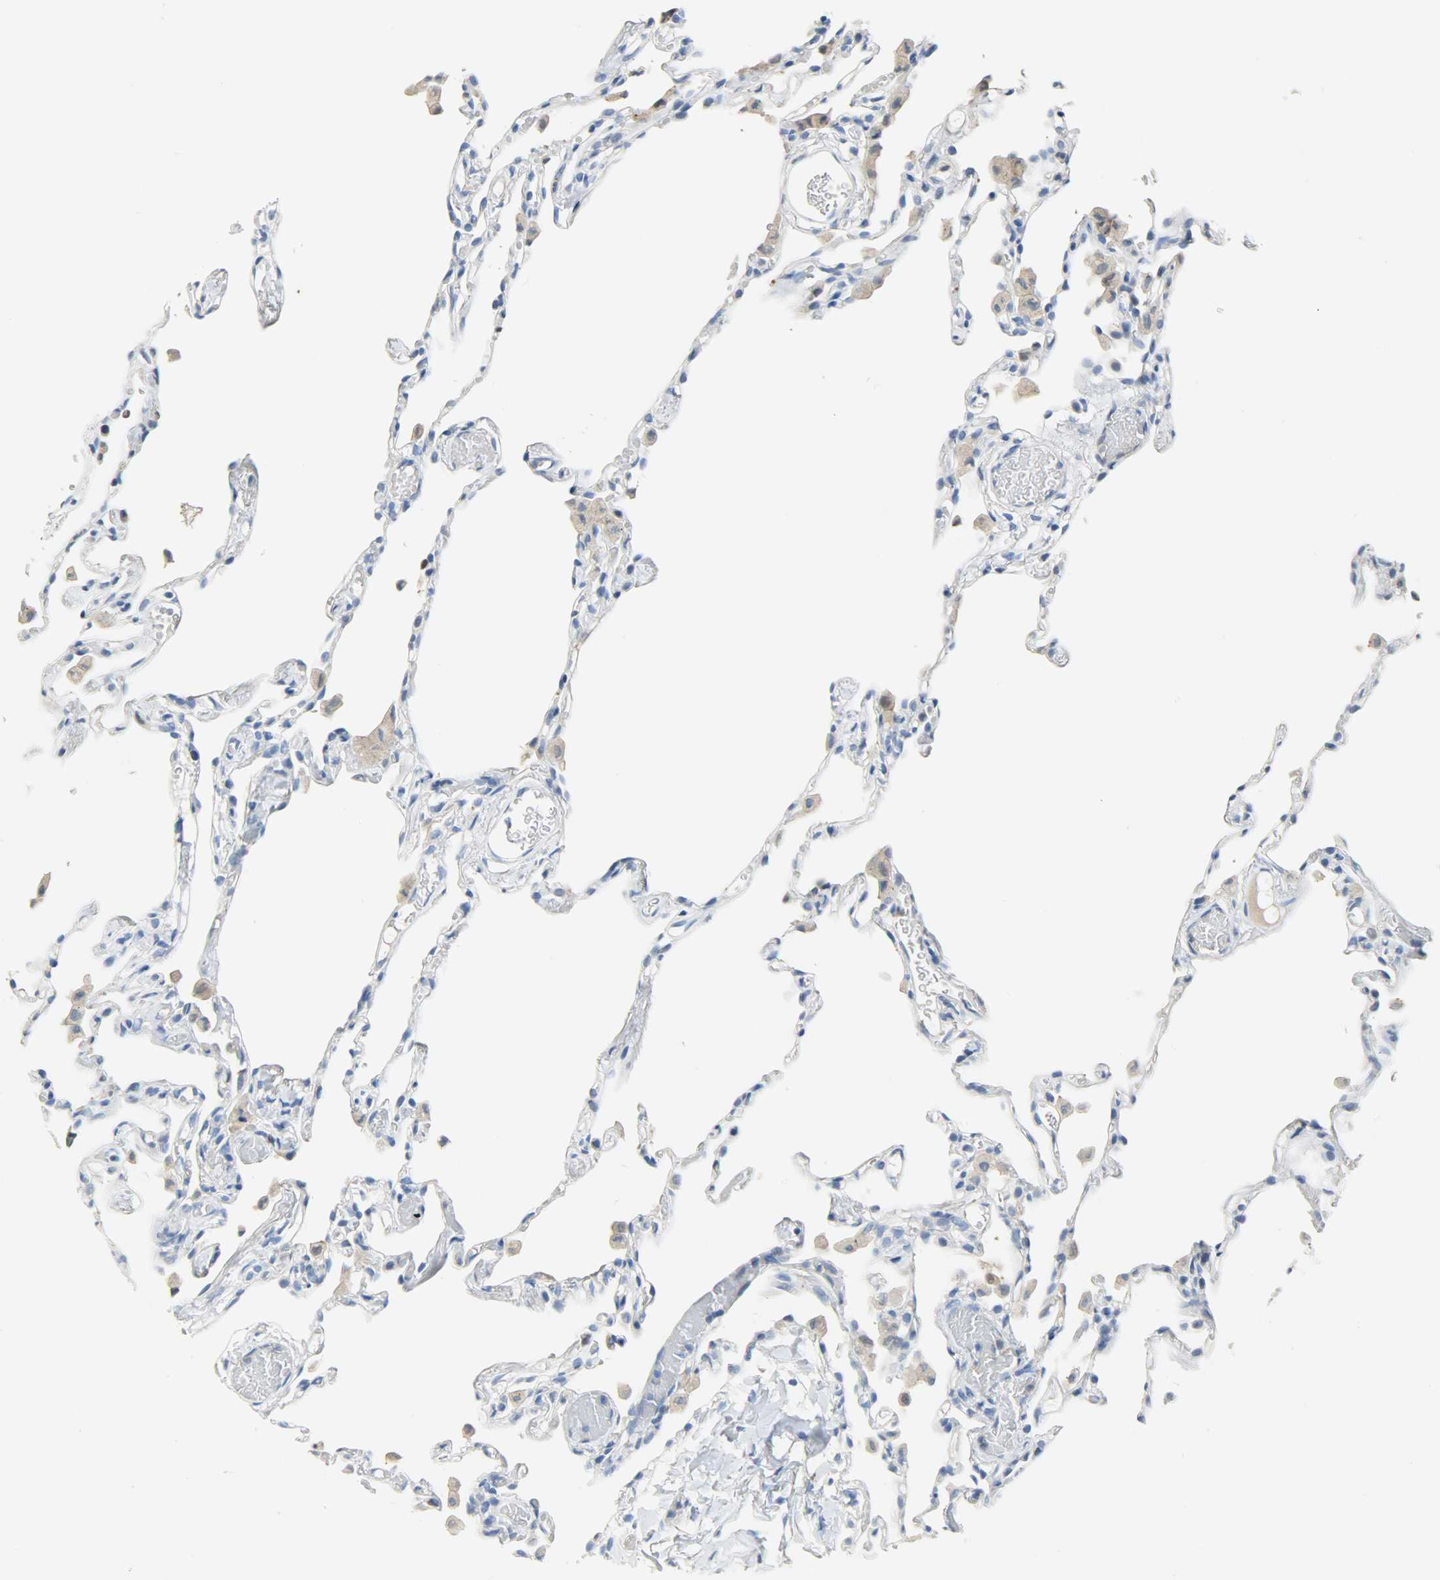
{"staining": {"intensity": "negative", "quantity": "none", "location": "none"}, "tissue": "lung", "cell_type": "Alveolar cells", "image_type": "normal", "snomed": [{"axis": "morphology", "description": "Normal tissue, NOS"}, {"axis": "topography", "description": "Lung"}], "caption": "Normal lung was stained to show a protein in brown. There is no significant positivity in alveolar cells. The staining was performed using DAB (3,3'-diaminobenzidine) to visualize the protein expression in brown, while the nuclei were stained in blue with hematoxylin (Magnification: 20x).", "gene": "EIF4EBP1", "patient": {"sex": "female", "age": 49}}